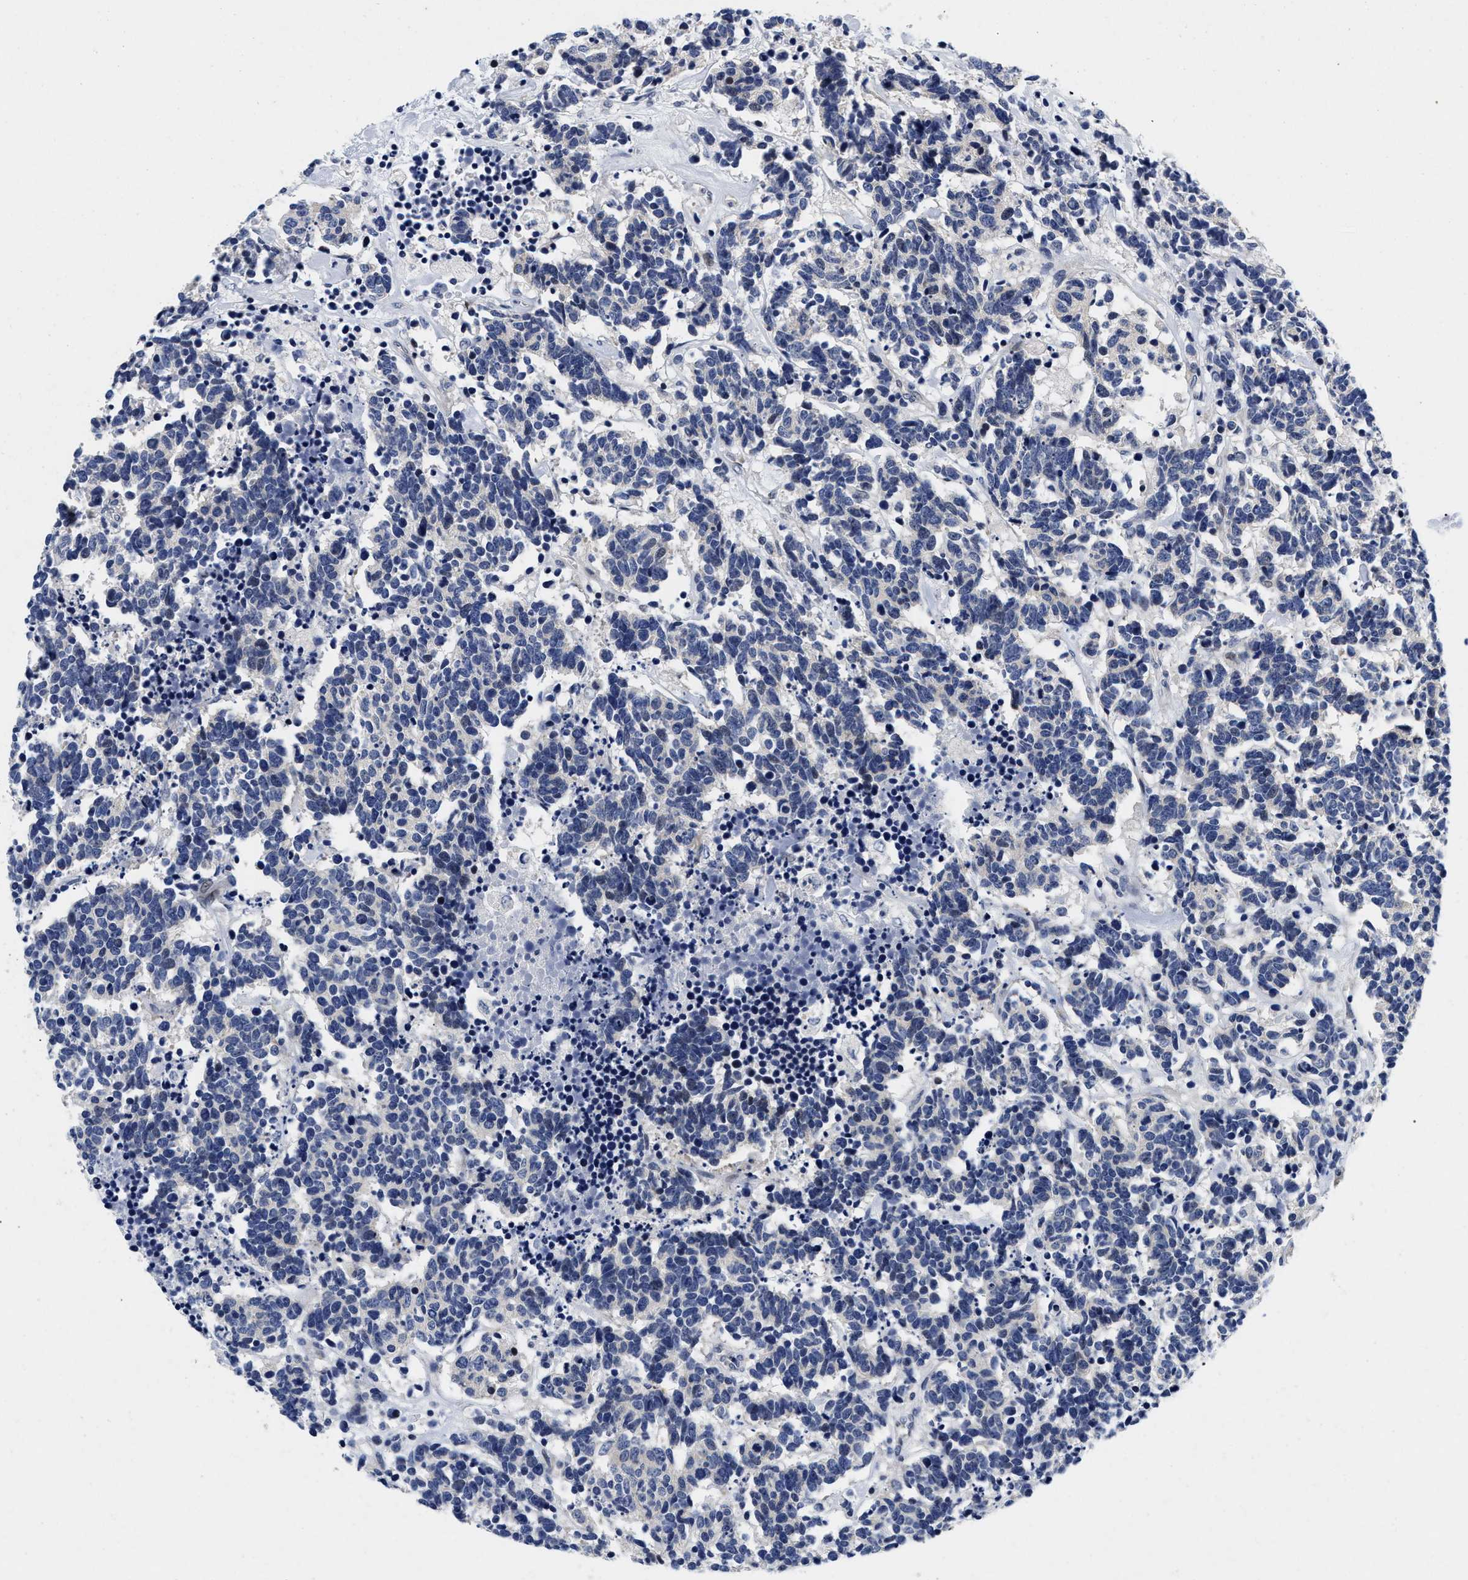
{"staining": {"intensity": "negative", "quantity": "none", "location": "none"}, "tissue": "carcinoid", "cell_type": "Tumor cells", "image_type": "cancer", "snomed": [{"axis": "morphology", "description": "Carcinoma, NOS"}, {"axis": "morphology", "description": "Carcinoid, malignant, NOS"}, {"axis": "topography", "description": "Urinary bladder"}], "caption": "Tumor cells show no significant protein expression in carcinoid. Brightfield microscopy of IHC stained with DAB (3,3'-diaminobenzidine) (brown) and hematoxylin (blue), captured at high magnification.", "gene": "LAD1", "patient": {"sex": "male", "age": 57}}